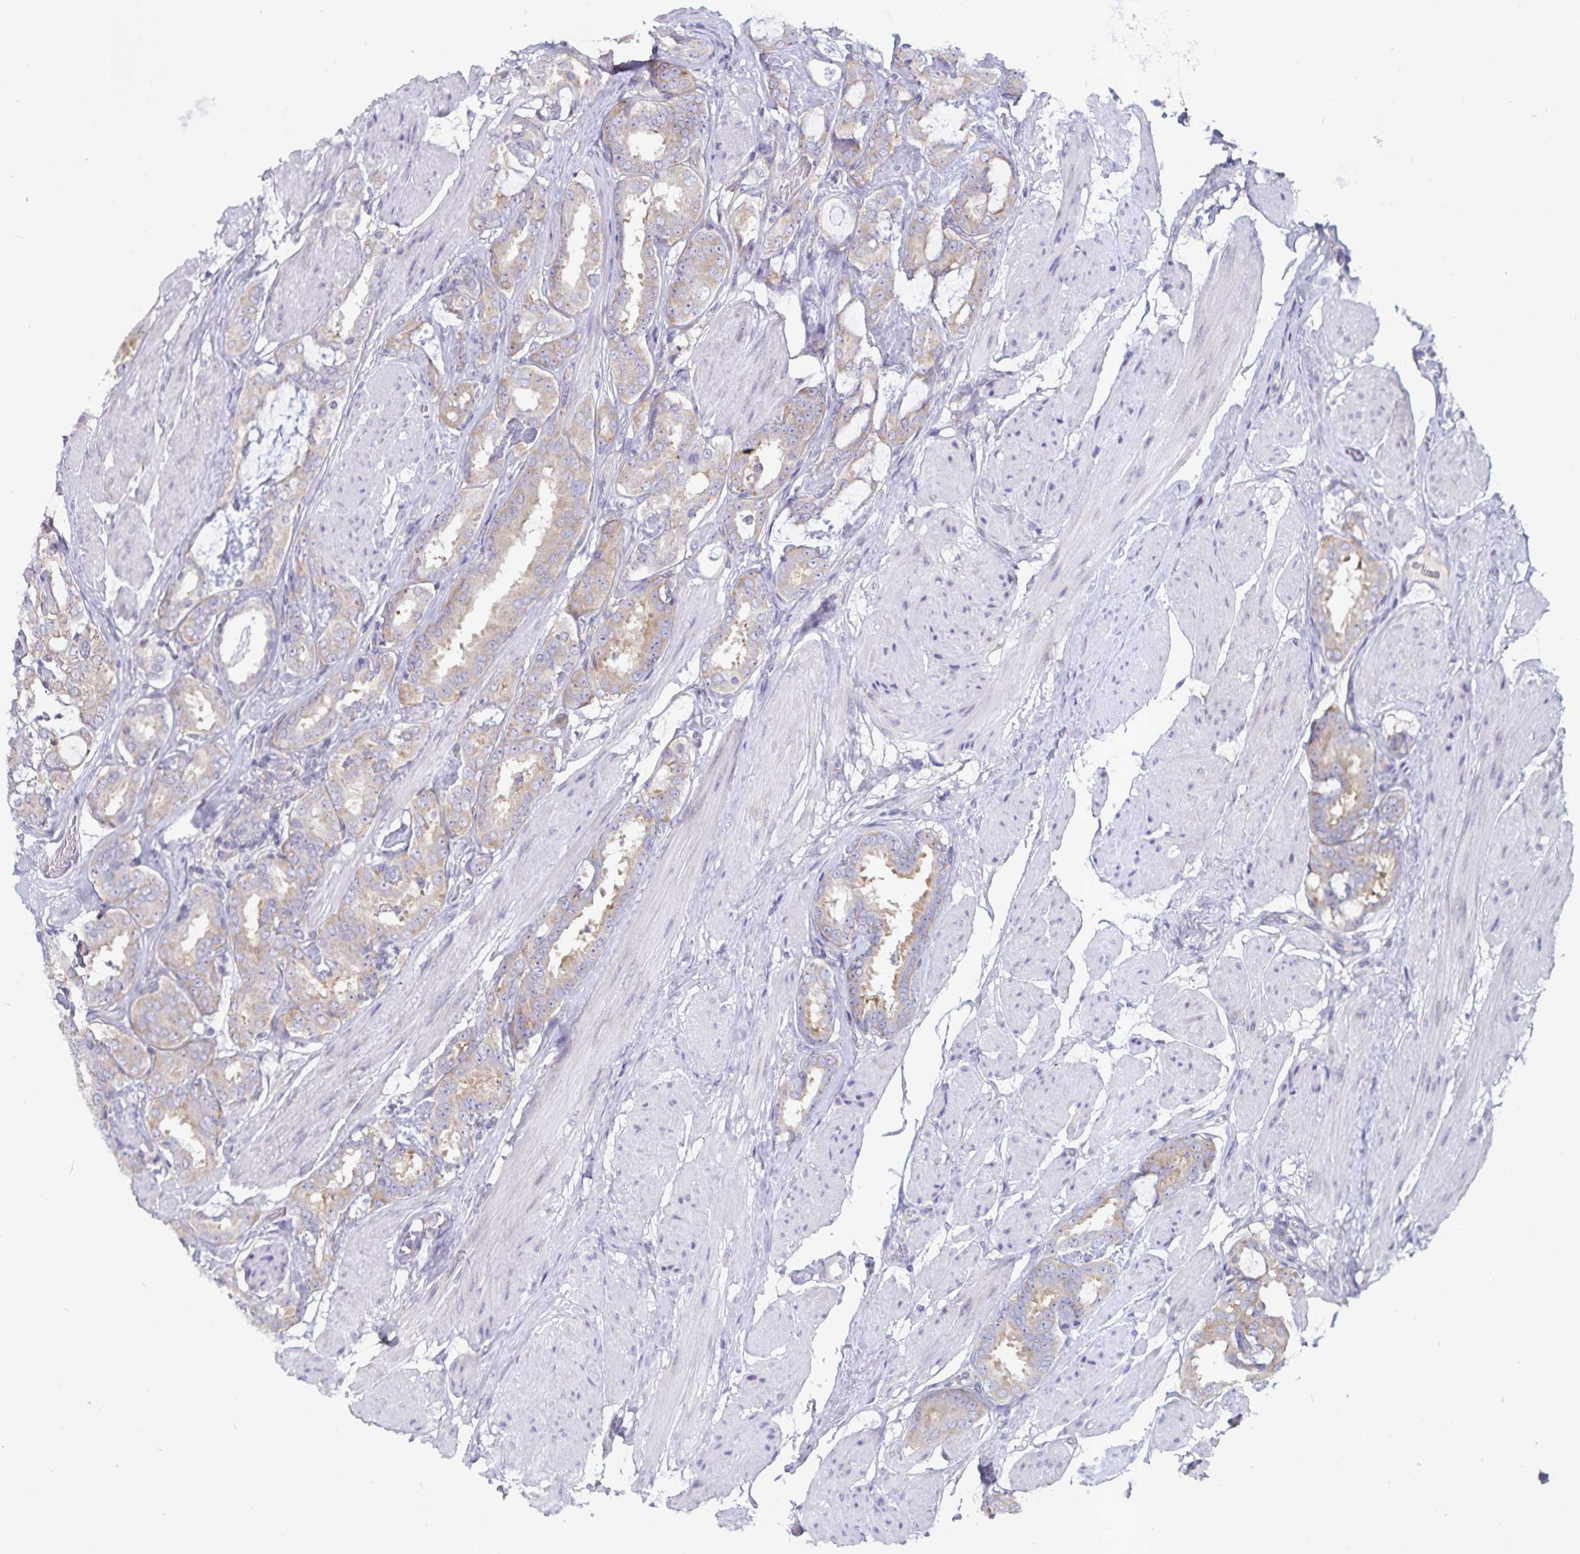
{"staining": {"intensity": "weak", "quantity": "25%-75%", "location": "cytoplasmic/membranous"}, "tissue": "prostate cancer", "cell_type": "Tumor cells", "image_type": "cancer", "snomed": [{"axis": "morphology", "description": "Adenocarcinoma, High grade"}, {"axis": "topography", "description": "Prostate"}], "caption": "Prostate cancer was stained to show a protein in brown. There is low levels of weak cytoplasmic/membranous expression in approximately 25%-75% of tumor cells.", "gene": "FAM120A", "patient": {"sex": "male", "age": 63}}